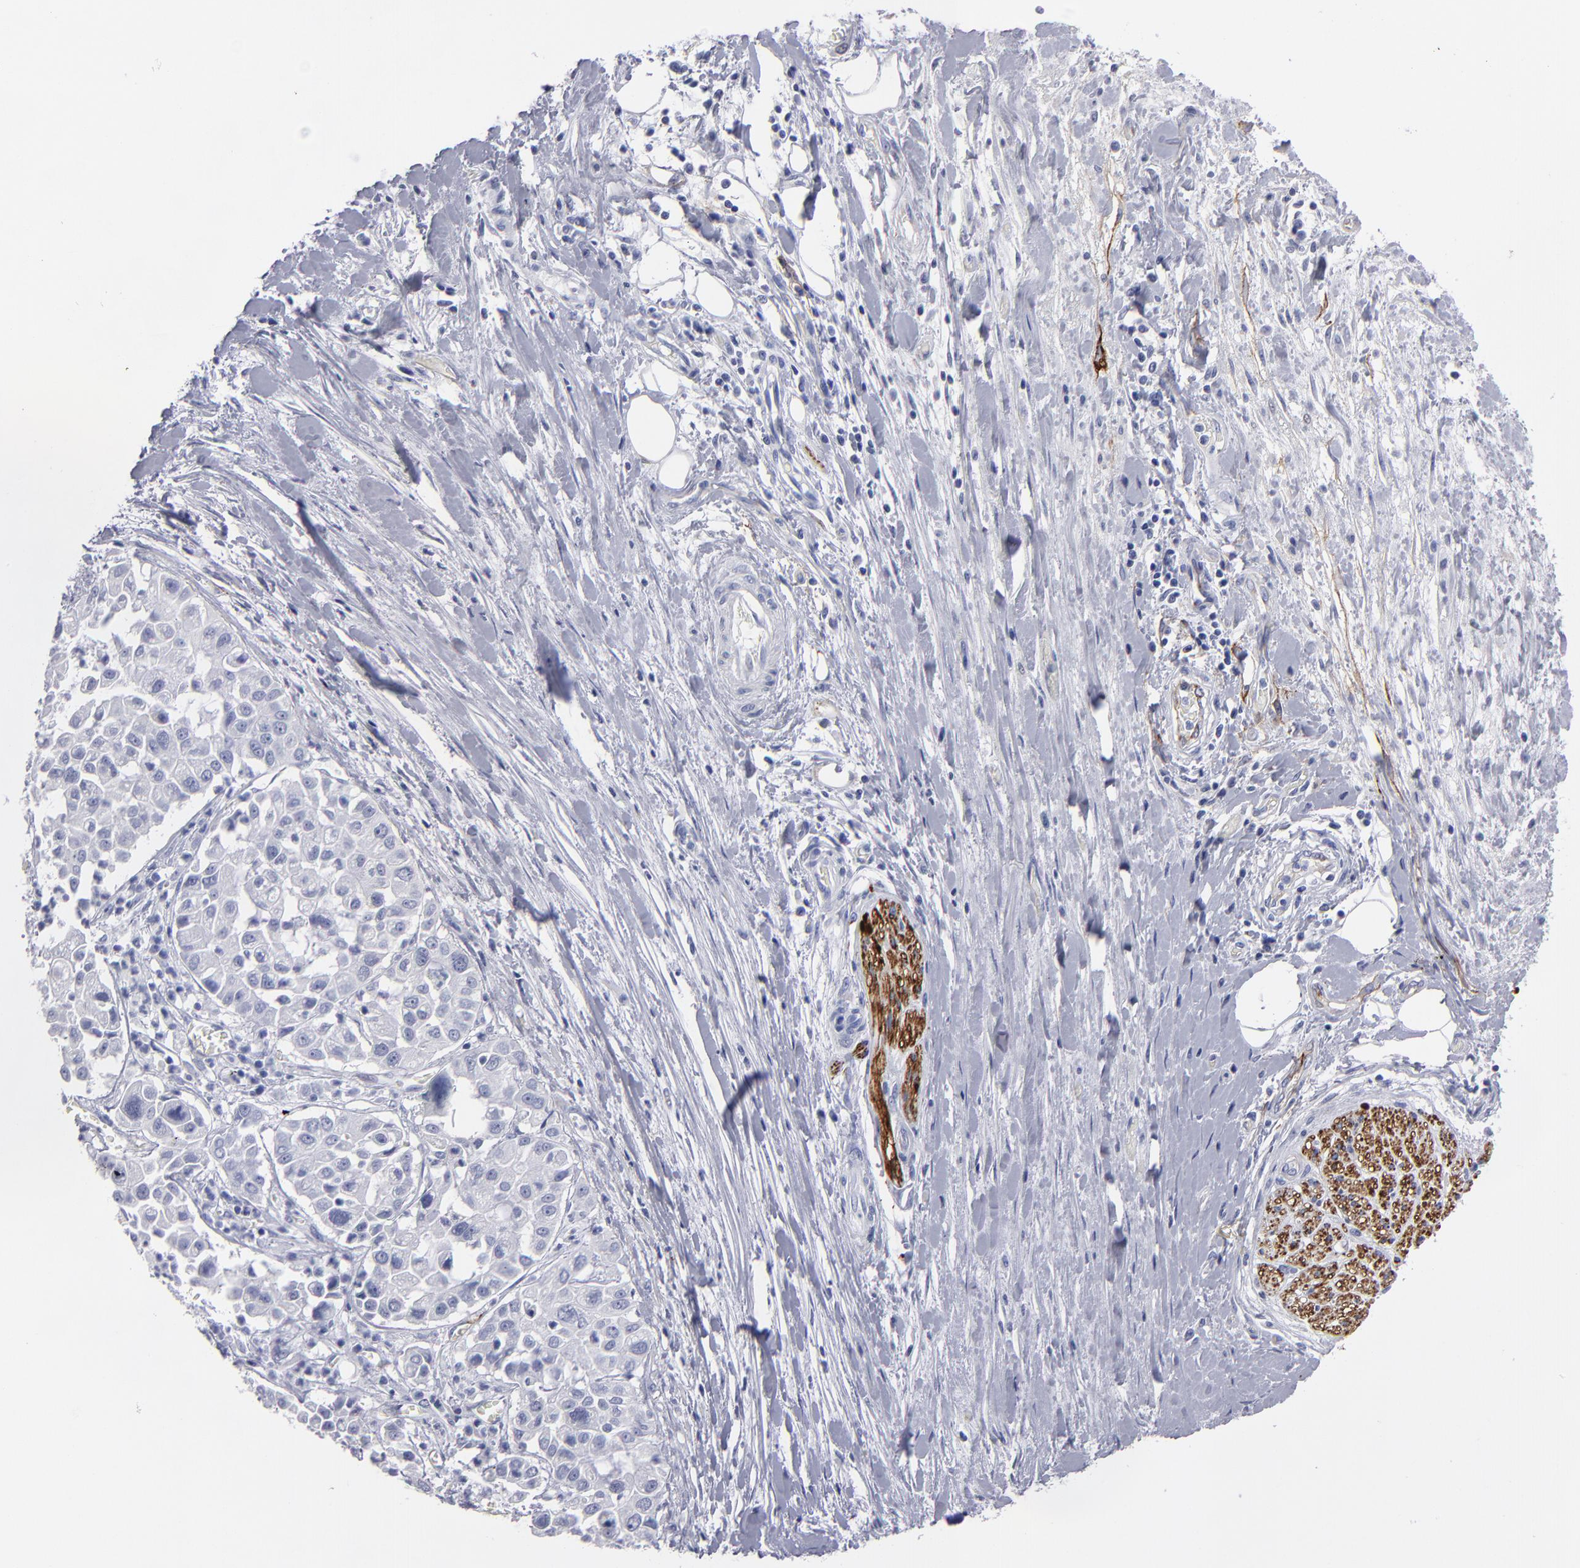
{"staining": {"intensity": "negative", "quantity": "none", "location": "none"}, "tissue": "pancreatic cancer", "cell_type": "Tumor cells", "image_type": "cancer", "snomed": [{"axis": "morphology", "description": "Adenocarcinoma, NOS"}, {"axis": "topography", "description": "Pancreas"}], "caption": "Tumor cells show no significant protein staining in pancreatic adenocarcinoma.", "gene": "CADM3", "patient": {"sex": "female", "age": 52}}